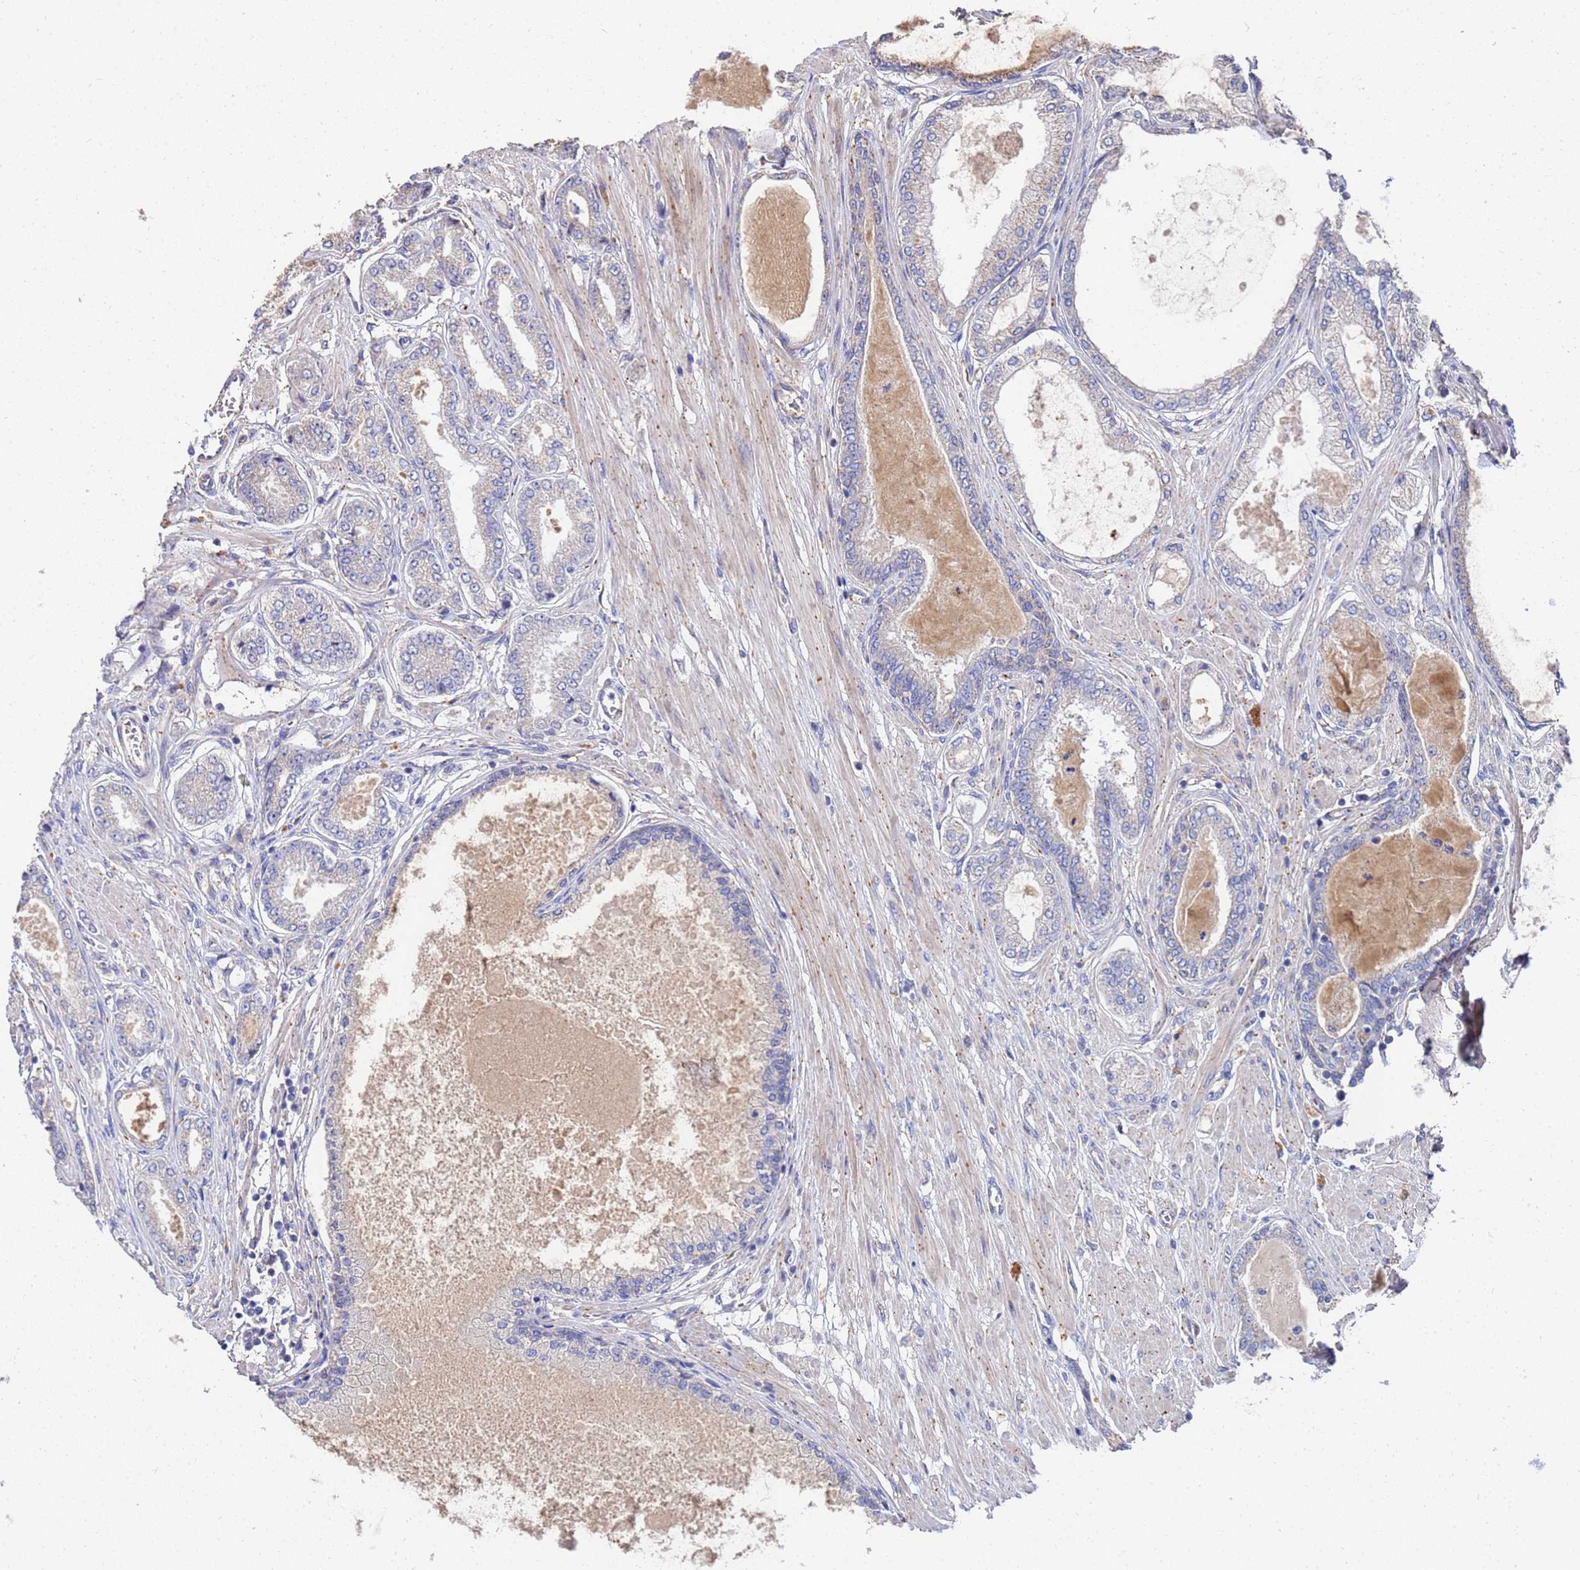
{"staining": {"intensity": "negative", "quantity": "none", "location": "none"}, "tissue": "prostate cancer", "cell_type": "Tumor cells", "image_type": "cancer", "snomed": [{"axis": "morphology", "description": "Adenocarcinoma, Low grade"}, {"axis": "topography", "description": "Prostate"}], "caption": "The micrograph shows no staining of tumor cells in prostate adenocarcinoma (low-grade).", "gene": "TCP10L", "patient": {"sex": "male", "age": 63}}